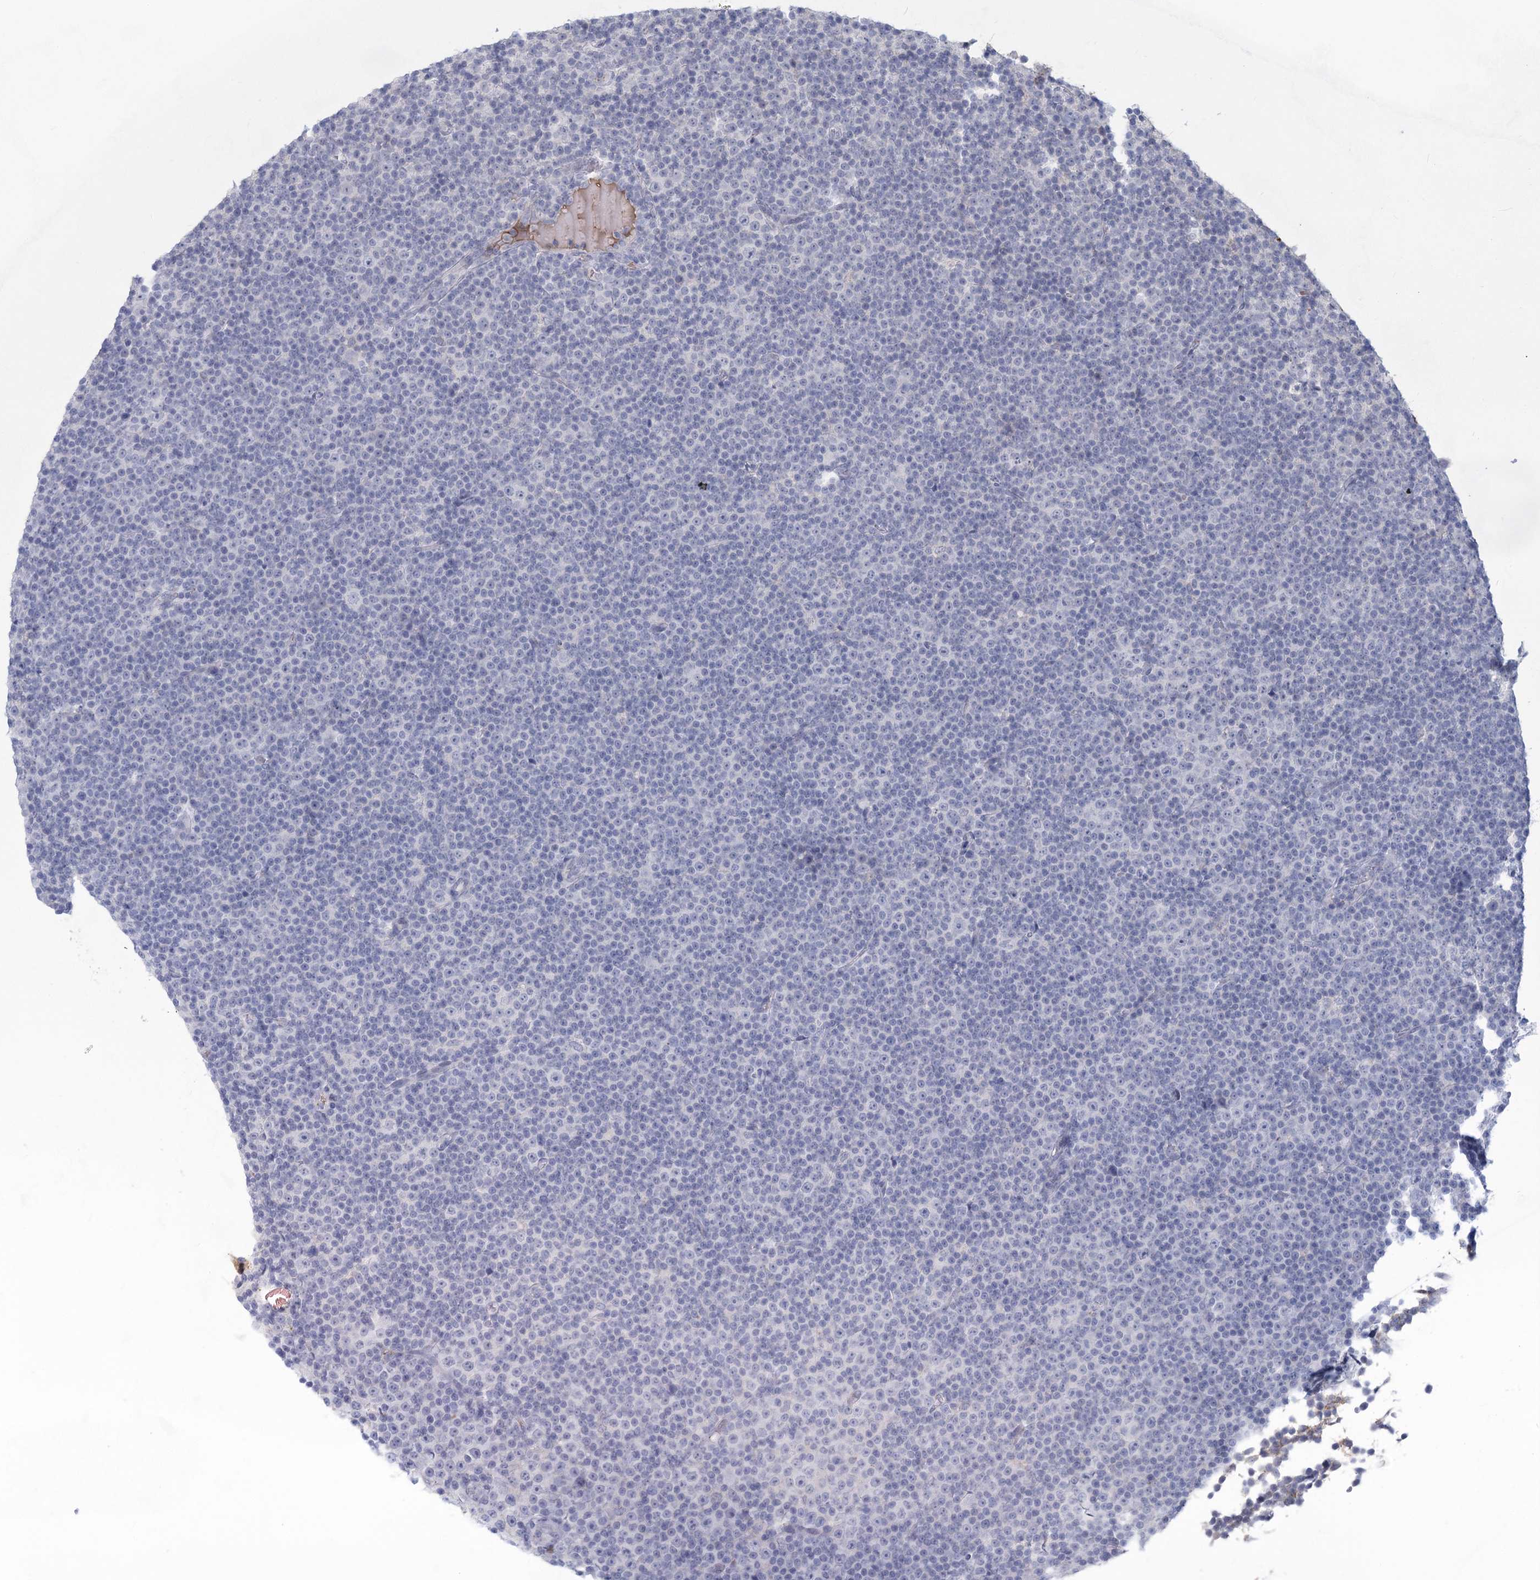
{"staining": {"intensity": "negative", "quantity": "none", "location": "none"}, "tissue": "lymphoma", "cell_type": "Tumor cells", "image_type": "cancer", "snomed": [{"axis": "morphology", "description": "Malignant lymphoma, non-Hodgkin's type, Low grade"}, {"axis": "topography", "description": "Lymph node"}], "caption": "DAB (3,3'-diaminobenzidine) immunohistochemical staining of human low-grade malignant lymphoma, non-Hodgkin's type displays no significant positivity in tumor cells.", "gene": "TASOR2", "patient": {"sex": "female", "age": 67}}